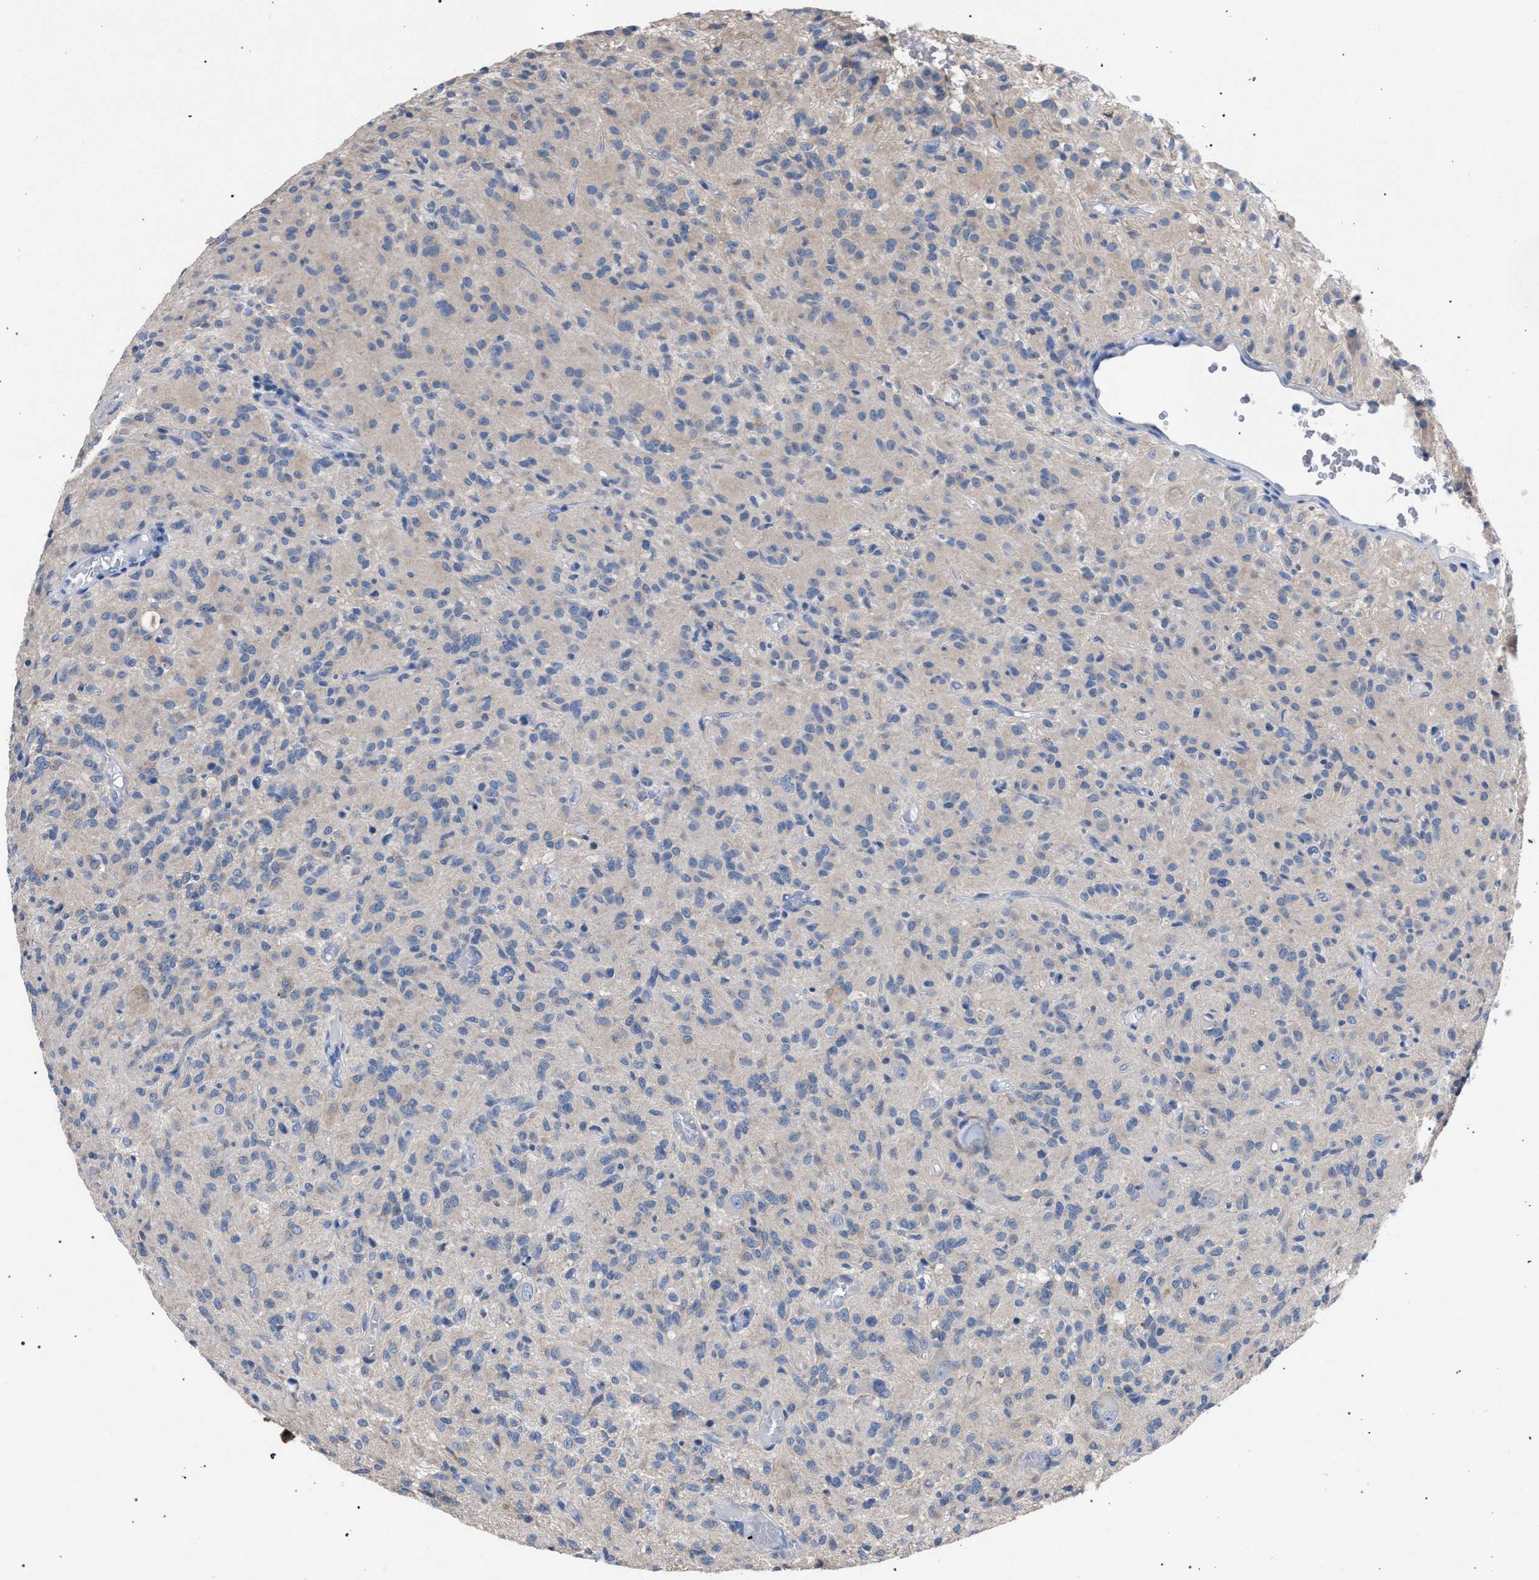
{"staining": {"intensity": "negative", "quantity": "none", "location": "none"}, "tissue": "glioma", "cell_type": "Tumor cells", "image_type": "cancer", "snomed": [{"axis": "morphology", "description": "Glioma, malignant, High grade"}, {"axis": "topography", "description": "Brain"}], "caption": "Malignant glioma (high-grade) was stained to show a protein in brown. There is no significant positivity in tumor cells.", "gene": "CRYZ", "patient": {"sex": "female", "age": 59}}